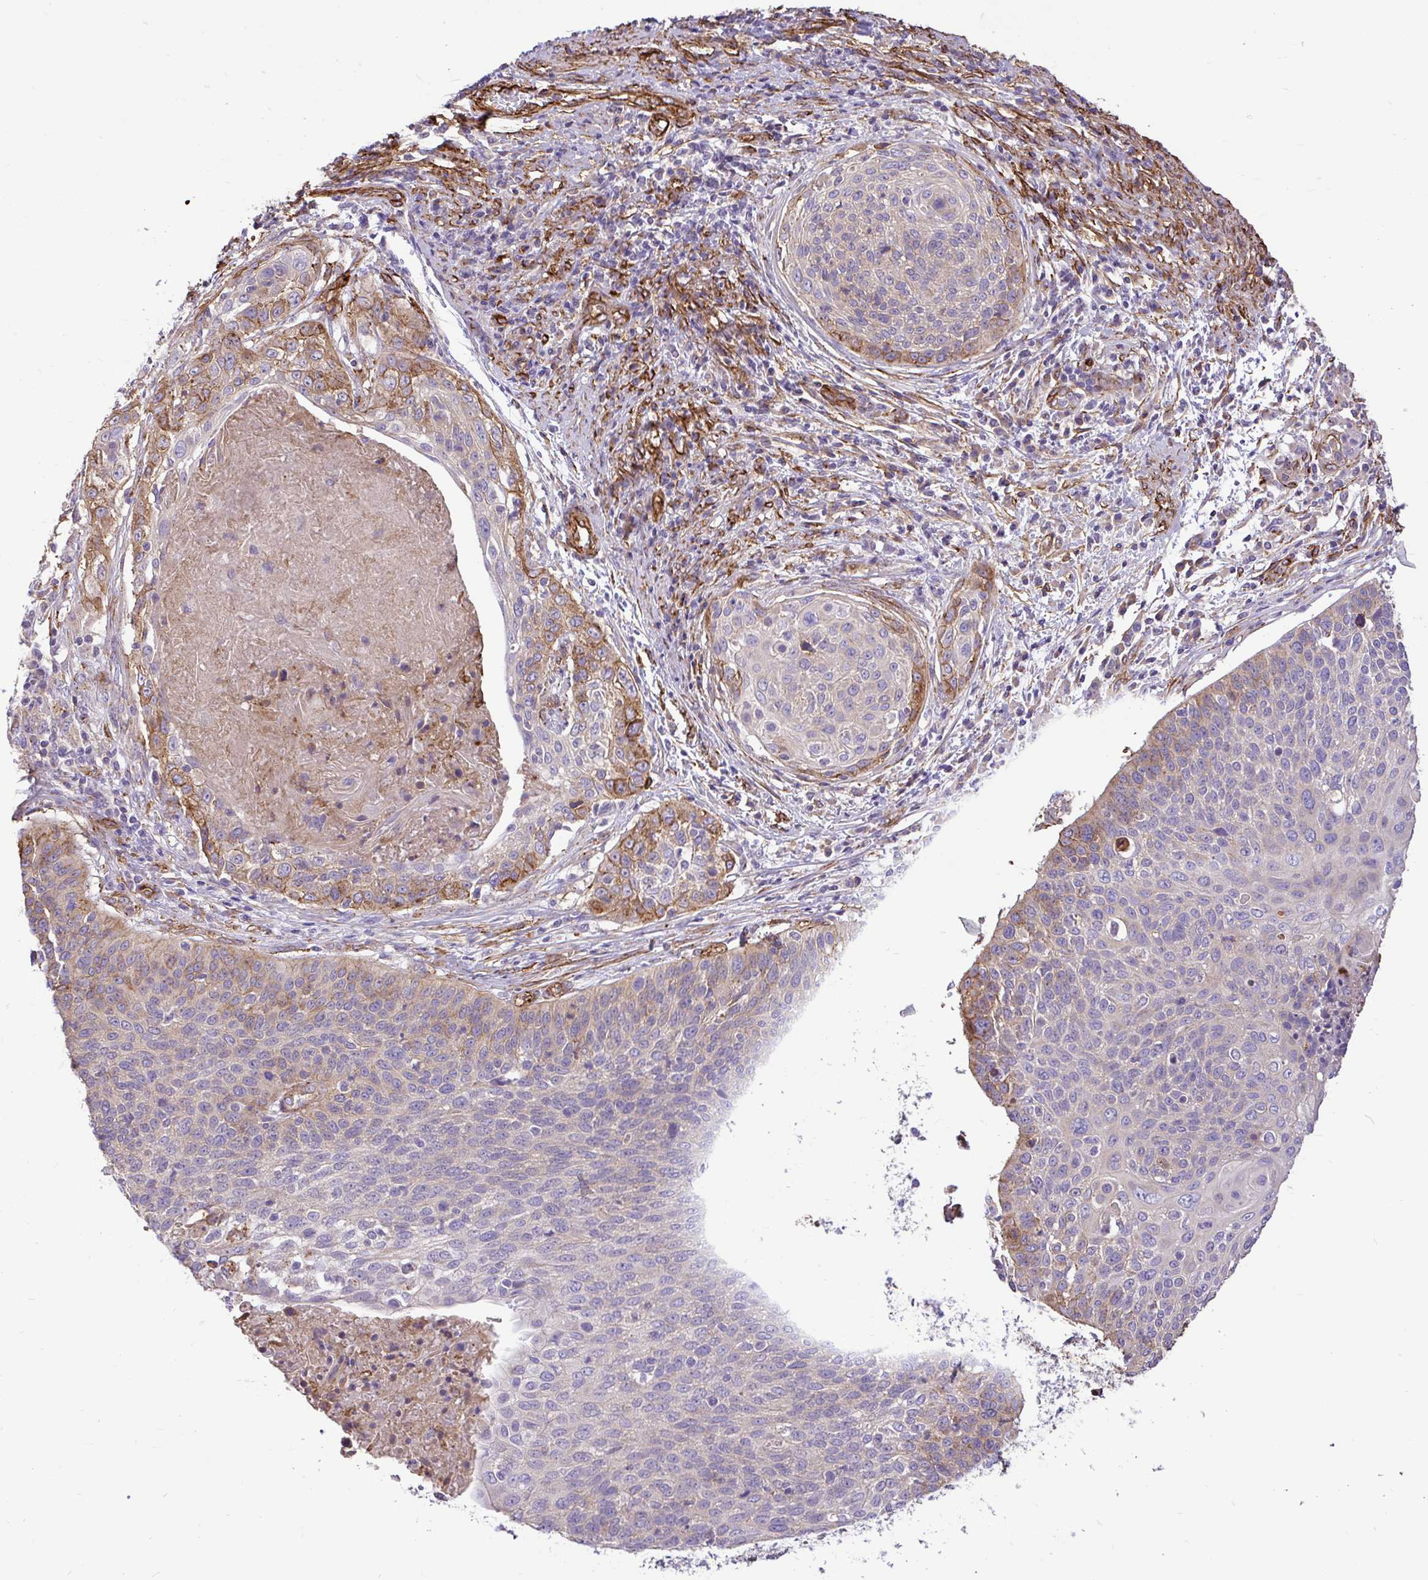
{"staining": {"intensity": "moderate", "quantity": "<25%", "location": "cytoplasmic/membranous"}, "tissue": "cervical cancer", "cell_type": "Tumor cells", "image_type": "cancer", "snomed": [{"axis": "morphology", "description": "Squamous cell carcinoma, NOS"}, {"axis": "topography", "description": "Cervix"}], "caption": "Cervical squamous cell carcinoma was stained to show a protein in brown. There is low levels of moderate cytoplasmic/membranous positivity in approximately <25% of tumor cells.", "gene": "PTPRK", "patient": {"sex": "female", "age": 31}}